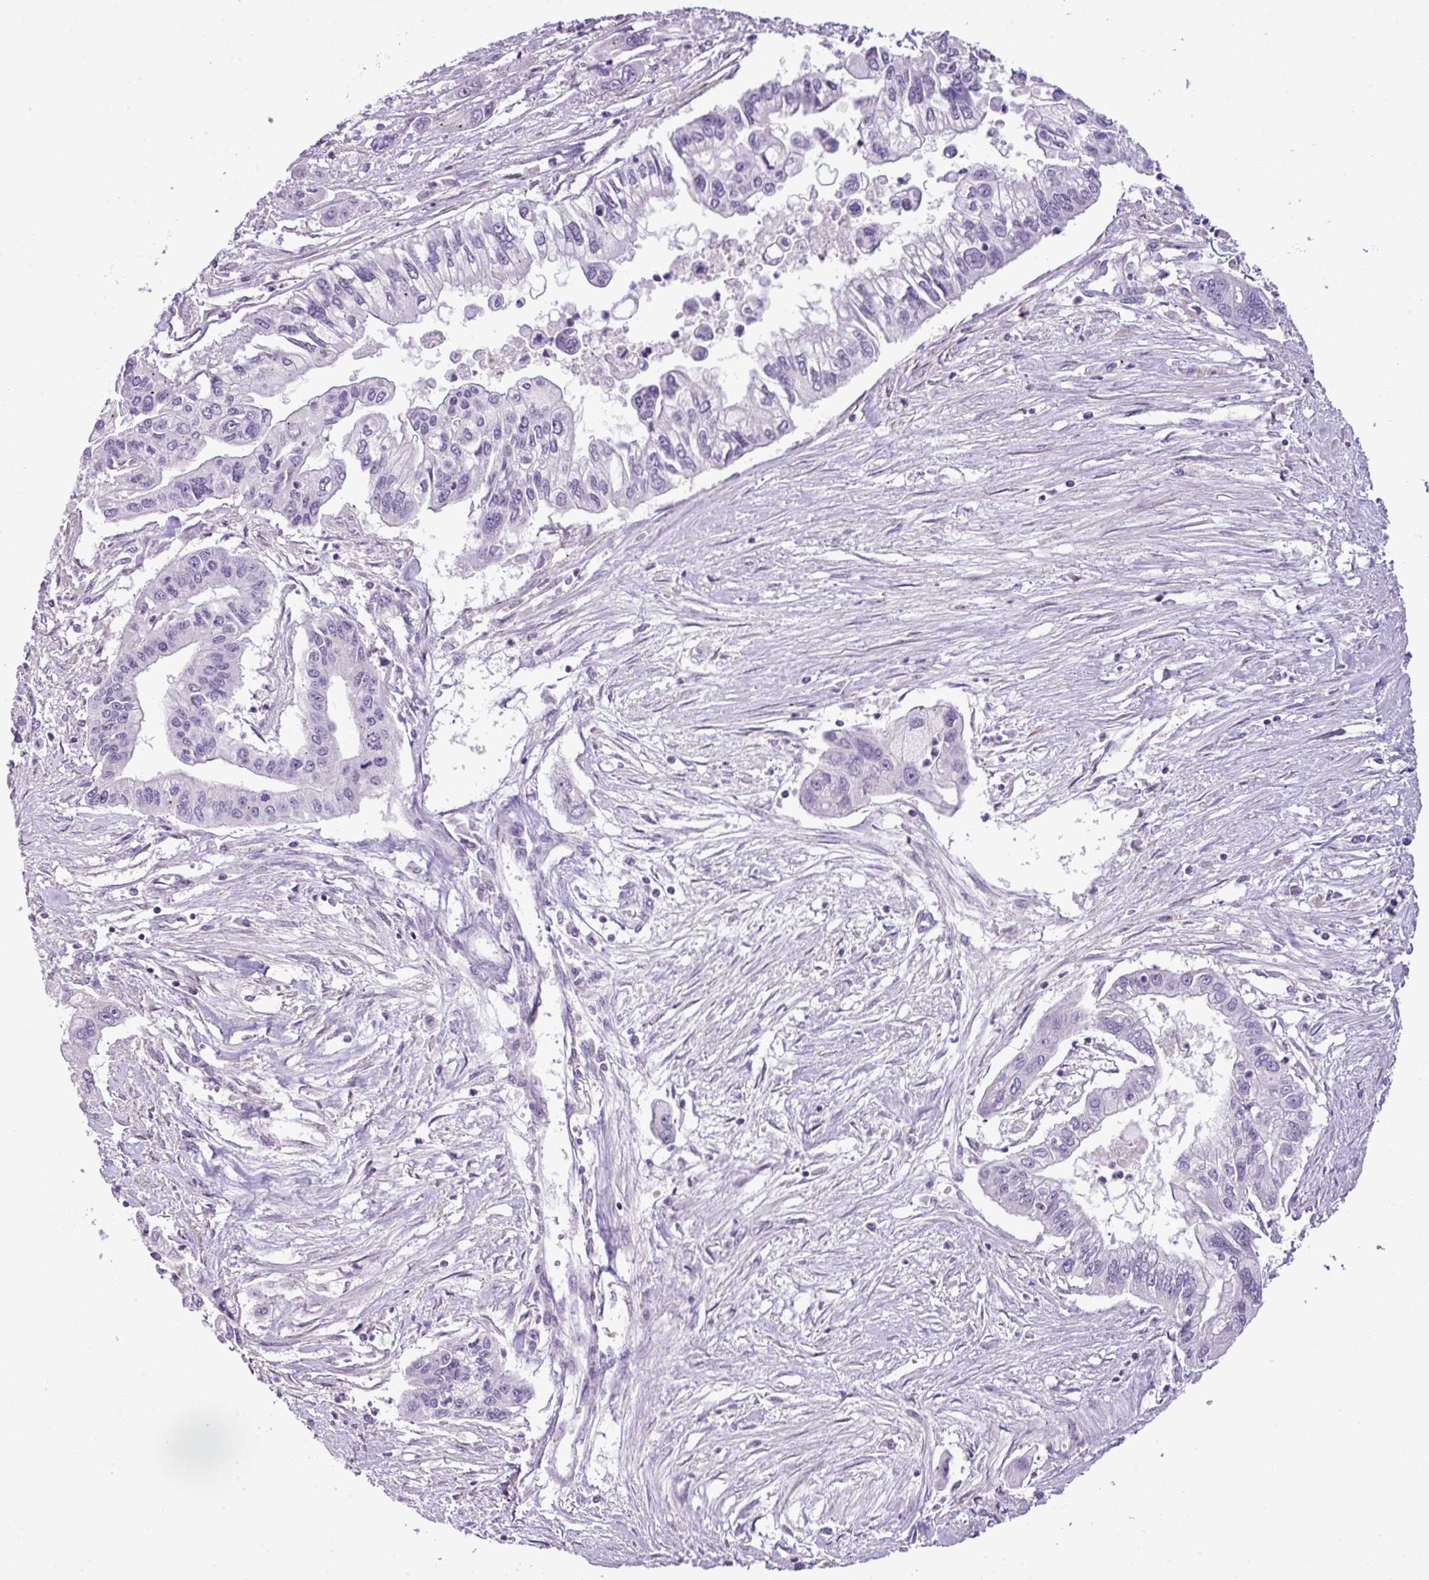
{"staining": {"intensity": "negative", "quantity": "none", "location": "none"}, "tissue": "pancreatic cancer", "cell_type": "Tumor cells", "image_type": "cancer", "snomed": [{"axis": "morphology", "description": "Adenocarcinoma, NOS"}, {"axis": "topography", "description": "Pancreas"}], "caption": "DAB immunohistochemical staining of human pancreatic cancer reveals no significant expression in tumor cells.", "gene": "DNAJB13", "patient": {"sex": "male", "age": 62}}